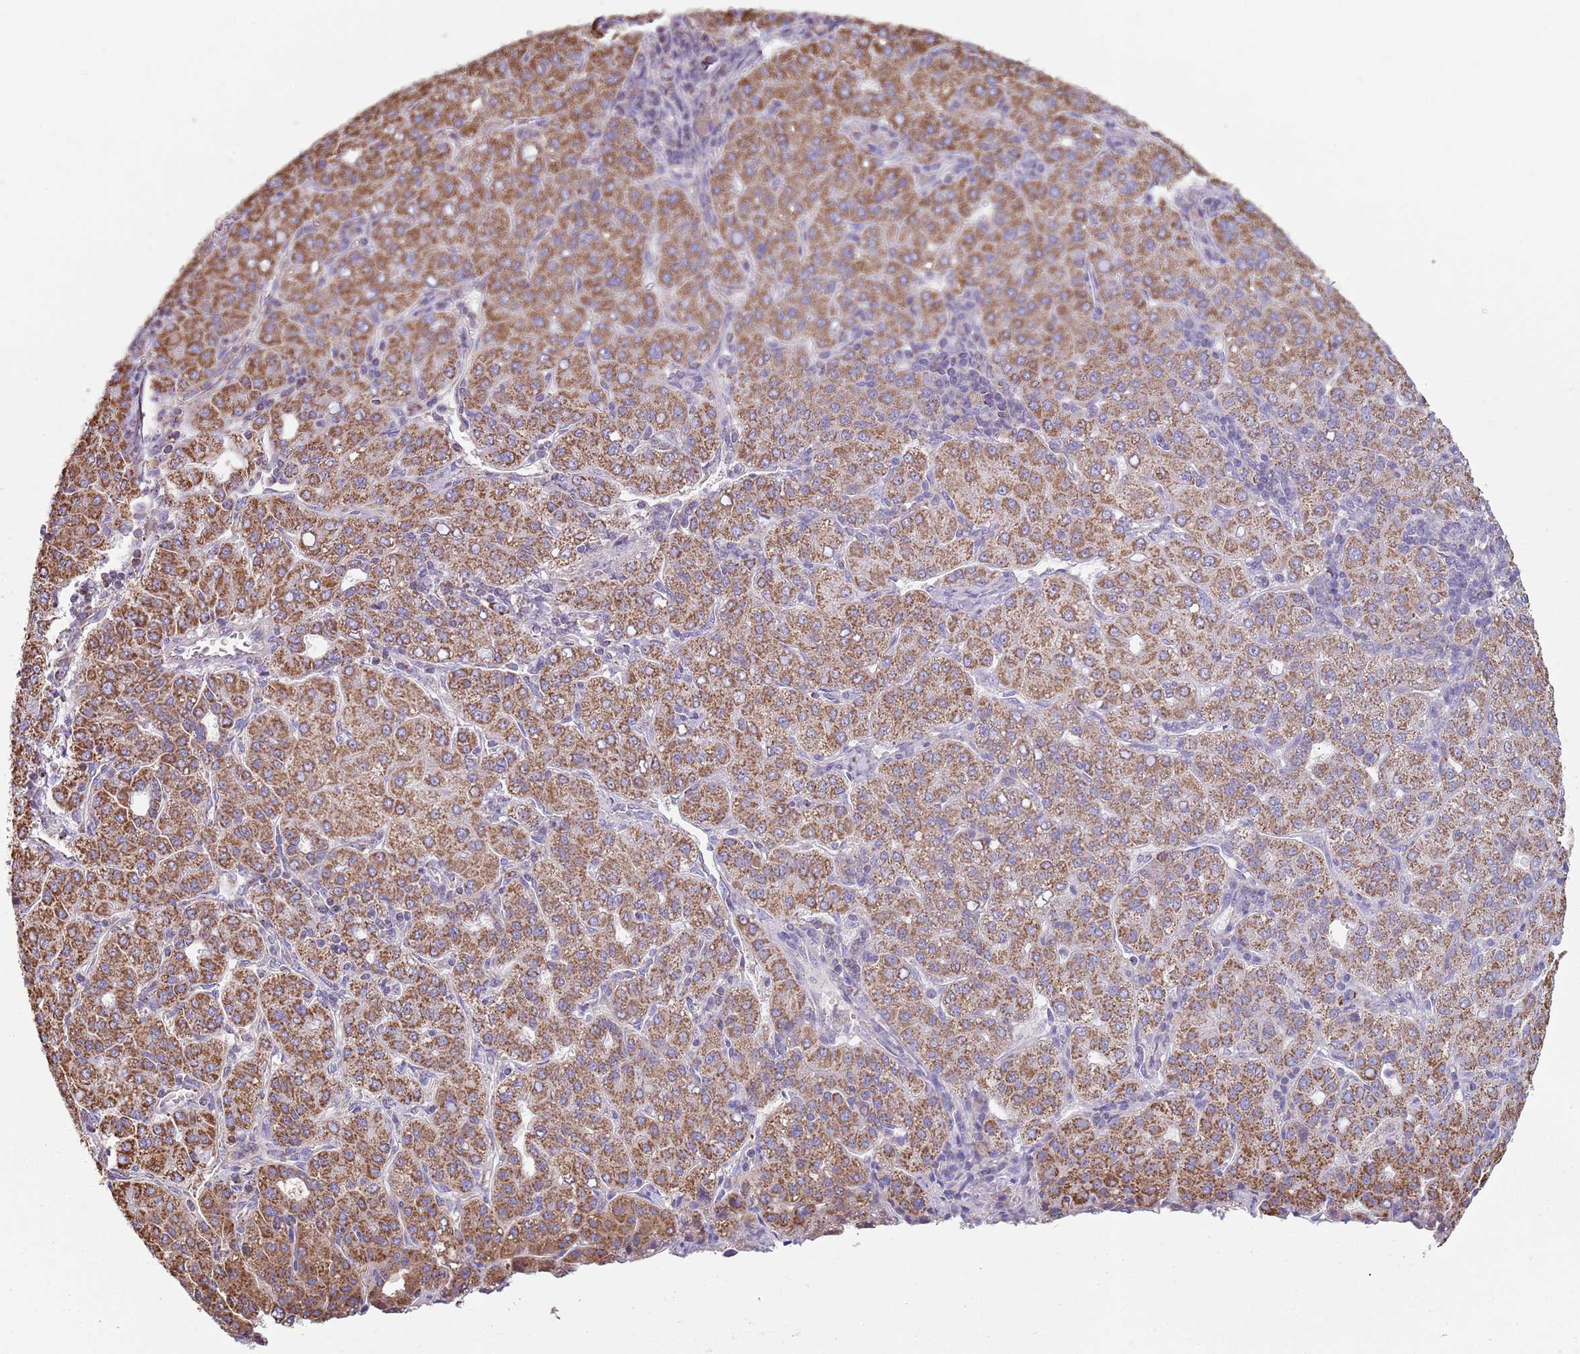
{"staining": {"intensity": "strong", "quantity": ">75%", "location": "cytoplasmic/membranous"}, "tissue": "liver cancer", "cell_type": "Tumor cells", "image_type": "cancer", "snomed": [{"axis": "morphology", "description": "Carcinoma, Hepatocellular, NOS"}, {"axis": "topography", "description": "Liver"}], "caption": "Protein staining demonstrates strong cytoplasmic/membranous expression in about >75% of tumor cells in liver cancer. The protein of interest is stained brown, and the nuclei are stained in blue (DAB IHC with brightfield microscopy, high magnification).", "gene": "TTLL1", "patient": {"sex": "male", "age": 65}}